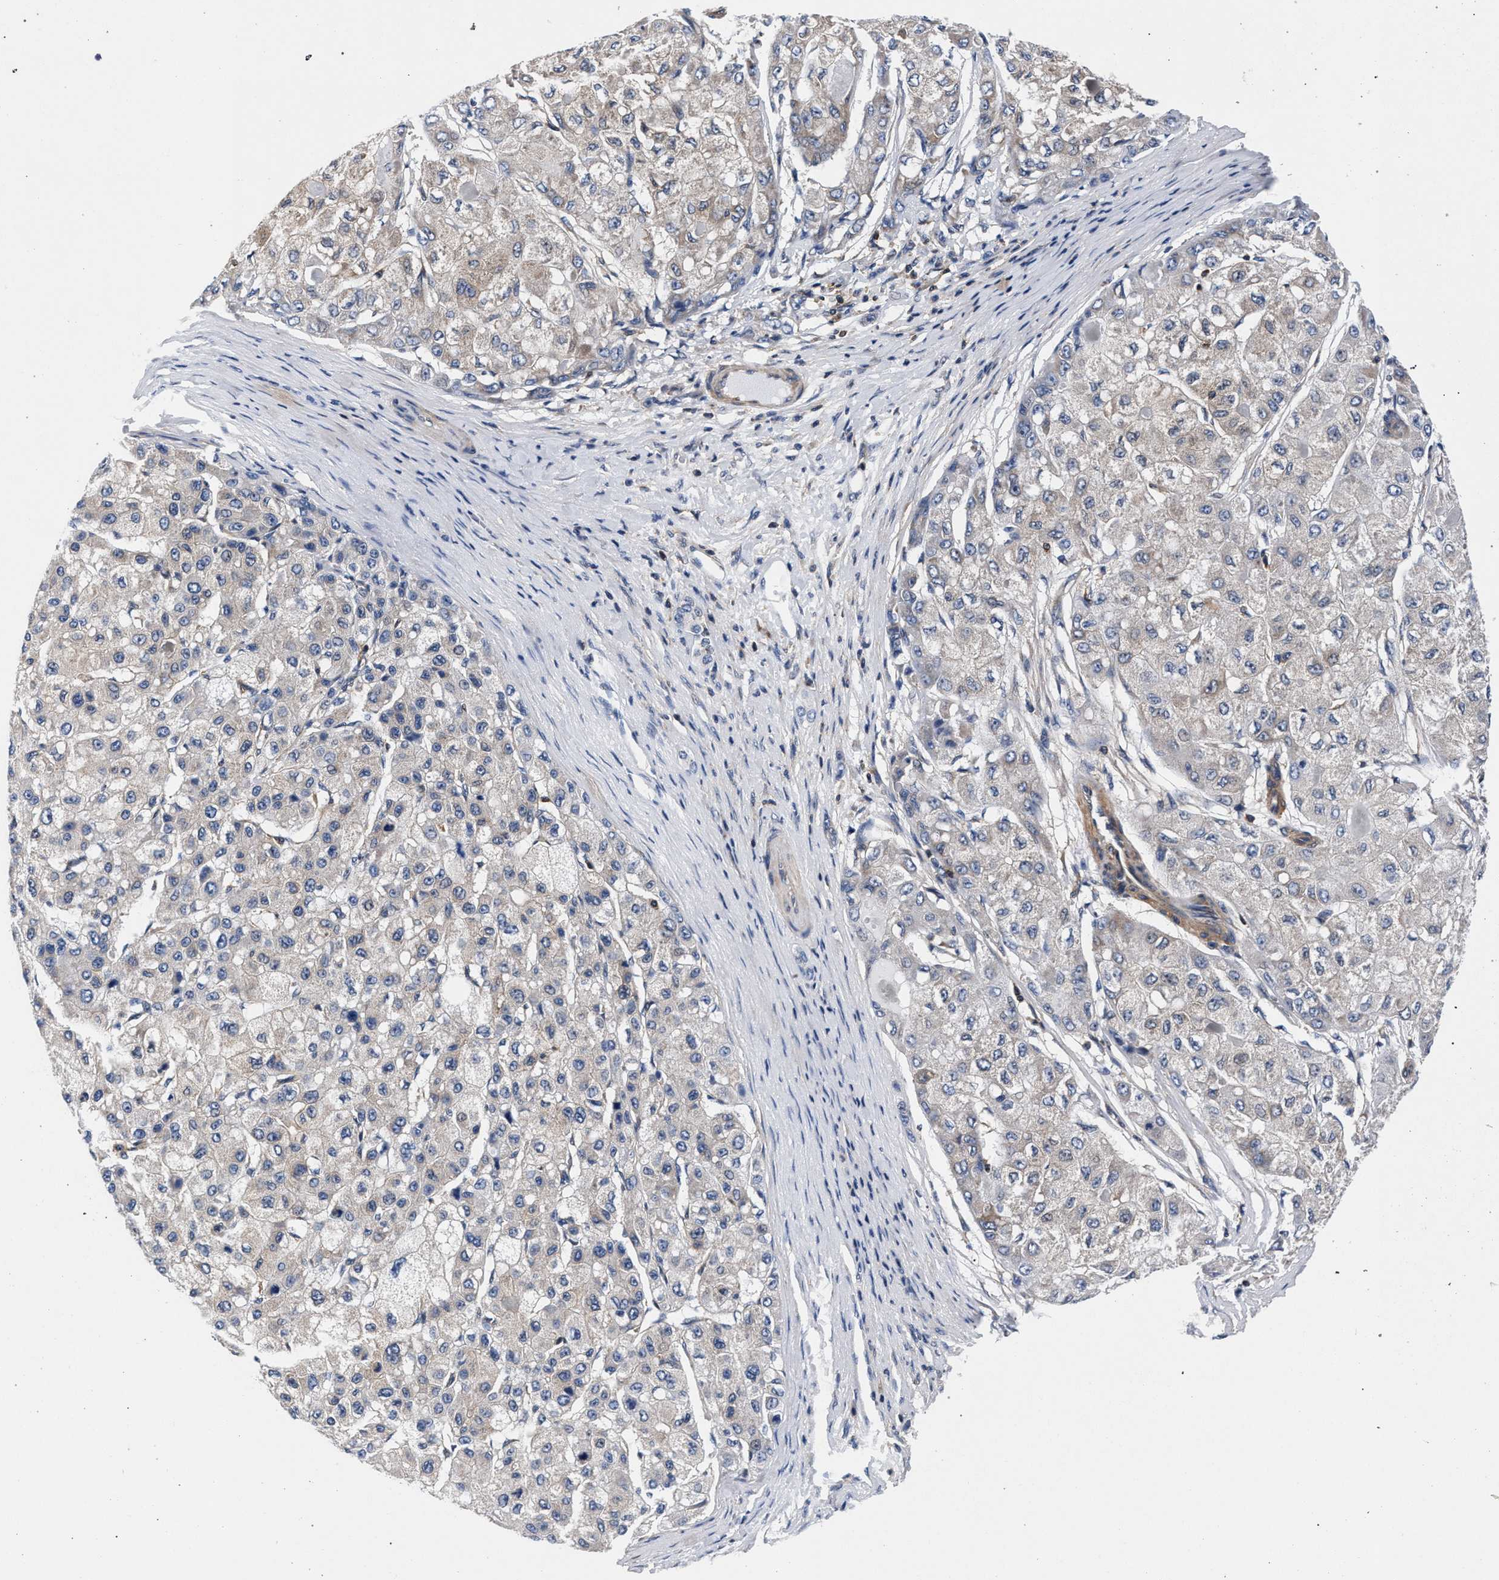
{"staining": {"intensity": "negative", "quantity": "none", "location": "none"}, "tissue": "liver cancer", "cell_type": "Tumor cells", "image_type": "cancer", "snomed": [{"axis": "morphology", "description": "Carcinoma, Hepatocellular, NOS"}, {"axis": "topography", "description": "Liver"}], "caption": "Immunohistochemistry (IHC) of liver cancer reveals no expression in tumor cells. Brightfield microscopy of immunohistochemistry stained with DAB (3,3'-diaminobenzidine) (brown) and hematoxylin (blue), captured at high magnification.", "gene": "LASP1", "patient": {"sex": "male", "age": 80}}